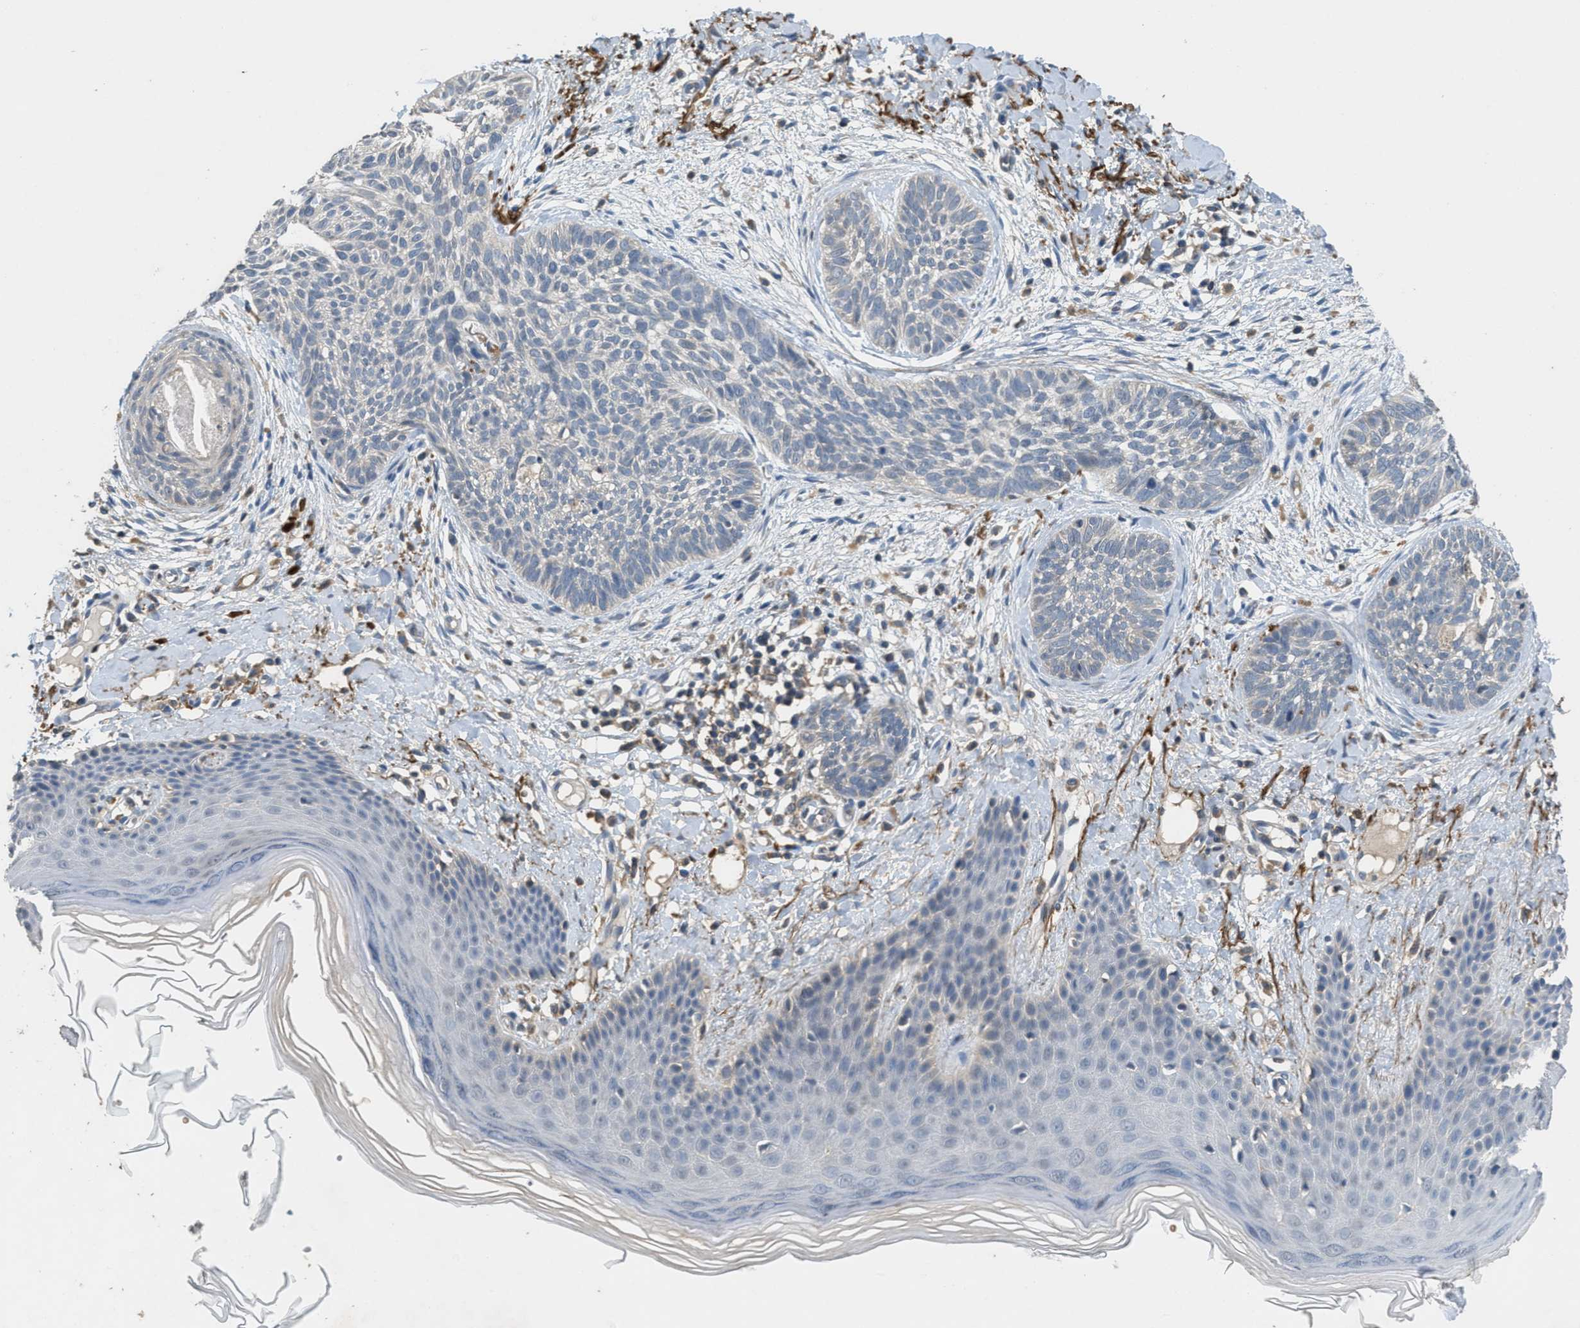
{"staining": {"intensity": "negative", "quantity": "none", "location": "none"}, "tissue": "skin cancer", "cell_type": "Tumor cells", "image_type": "cancer", "snomed": [{"axis": "morphology", "description": "Basal cell carcinoma"}, {"axis": "topography", "description": "Skin"}], "caption": "A high-resolution histopathology image shows immunohistochemistry (IHC) staining of basal cell carcinoma (skin), which shows no significant staining in tumor cells. (DAB (3,3'-diaminobenzidine) immunohistochemistry with hematoxylin counter stain).", "gene": "DGKE", "patient": {"sex": "female", "age": 59}}